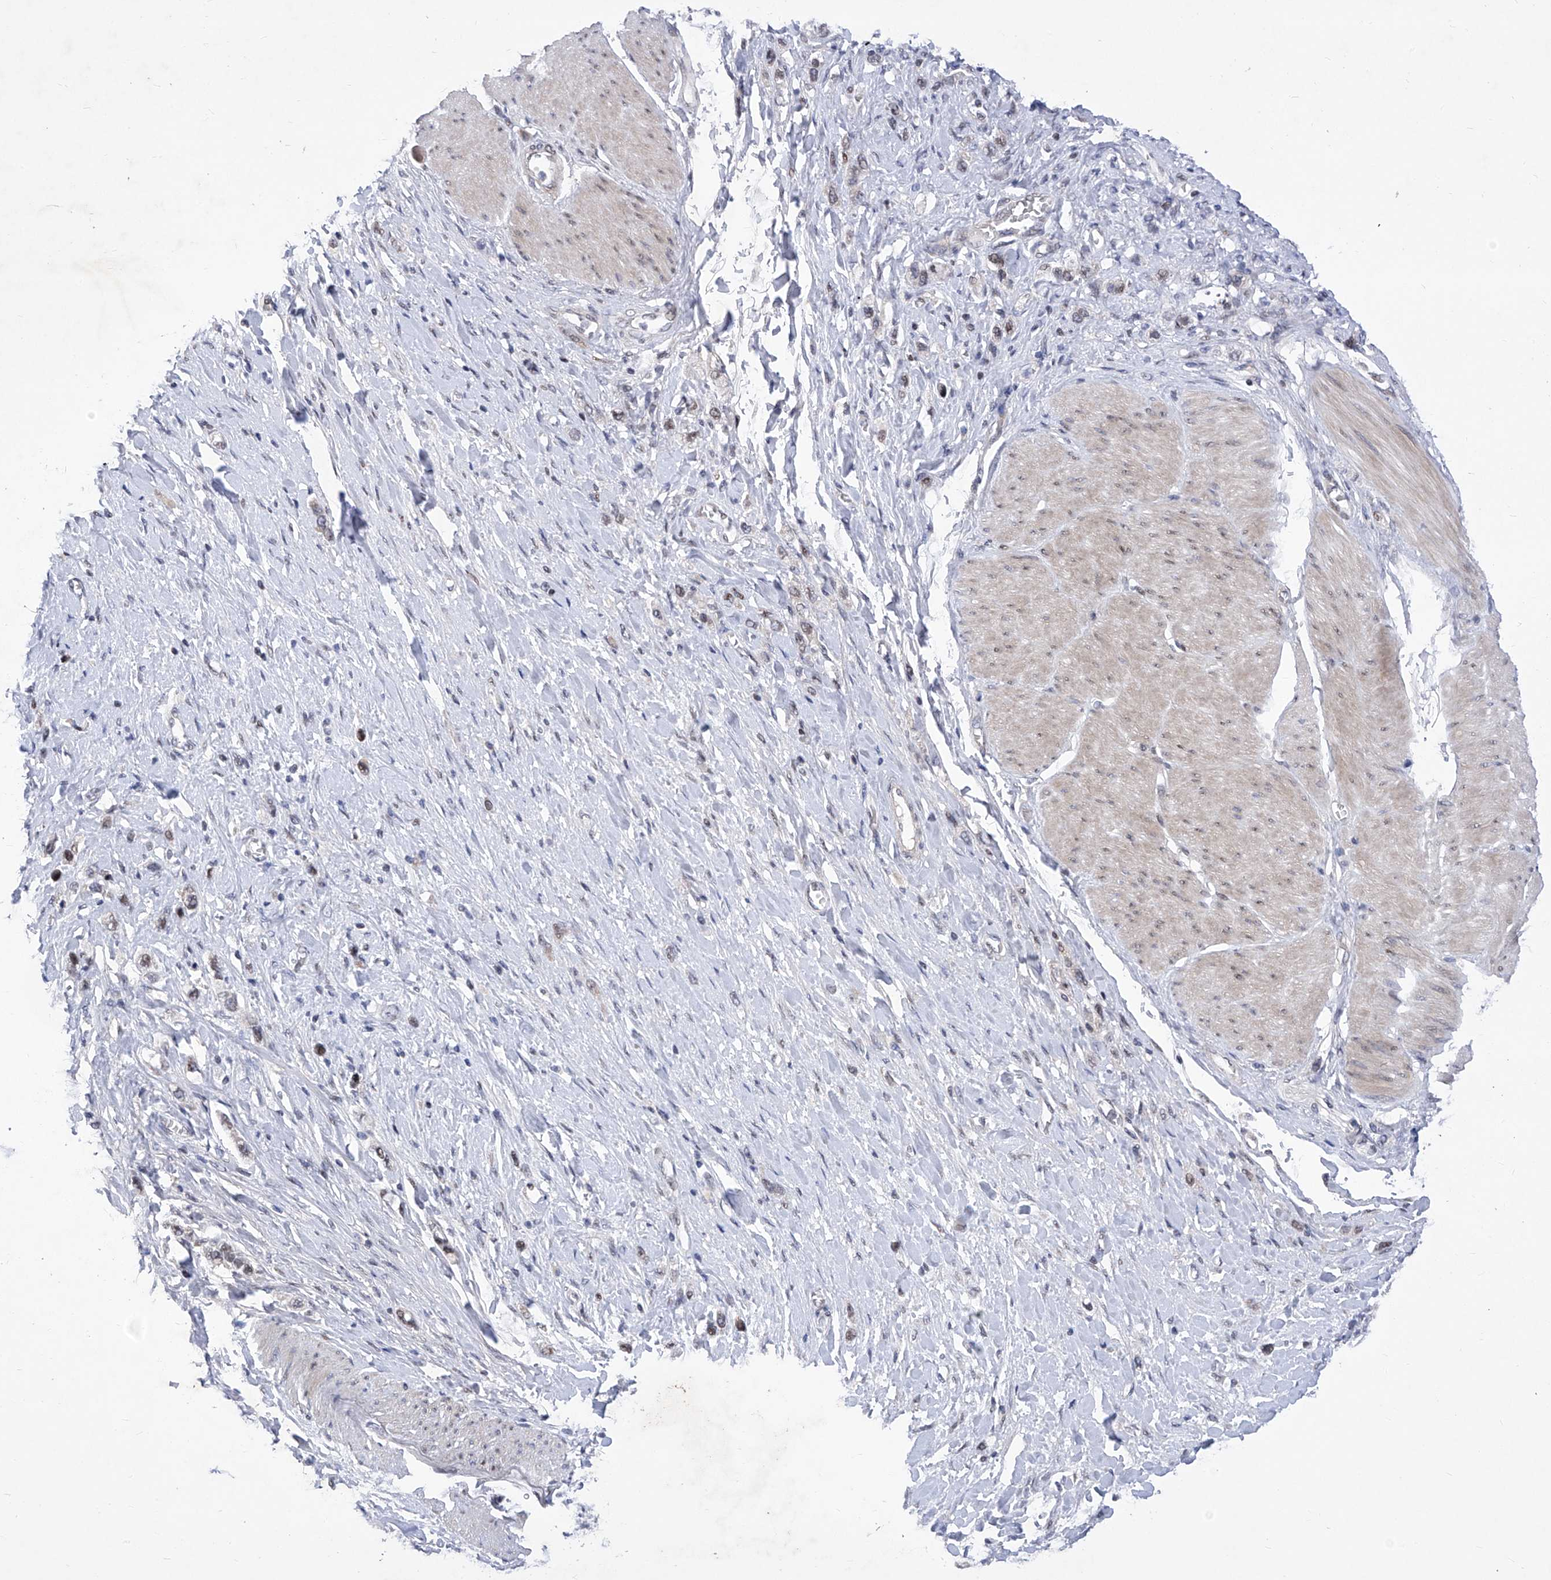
{"staining": {"intensity": "weak", "quantity": "<25%", "location": "nuclear"}, "tissue": "stomach cancer", "cell_type": "Tumor cells", "image_type": "cancer", "snomed": [{"axis": "morphology", "description": "Adenocarcinoma, NOS"}, {"axis": "topography", "description": "Stomach"}], "caption": "A photomicrograph of stomach adenocarcinoma stained for a protein demonstrates no brown staining in tumor cells.", "gene": "NUFIP1", "patient": {"sex": "female", "age": 65}}